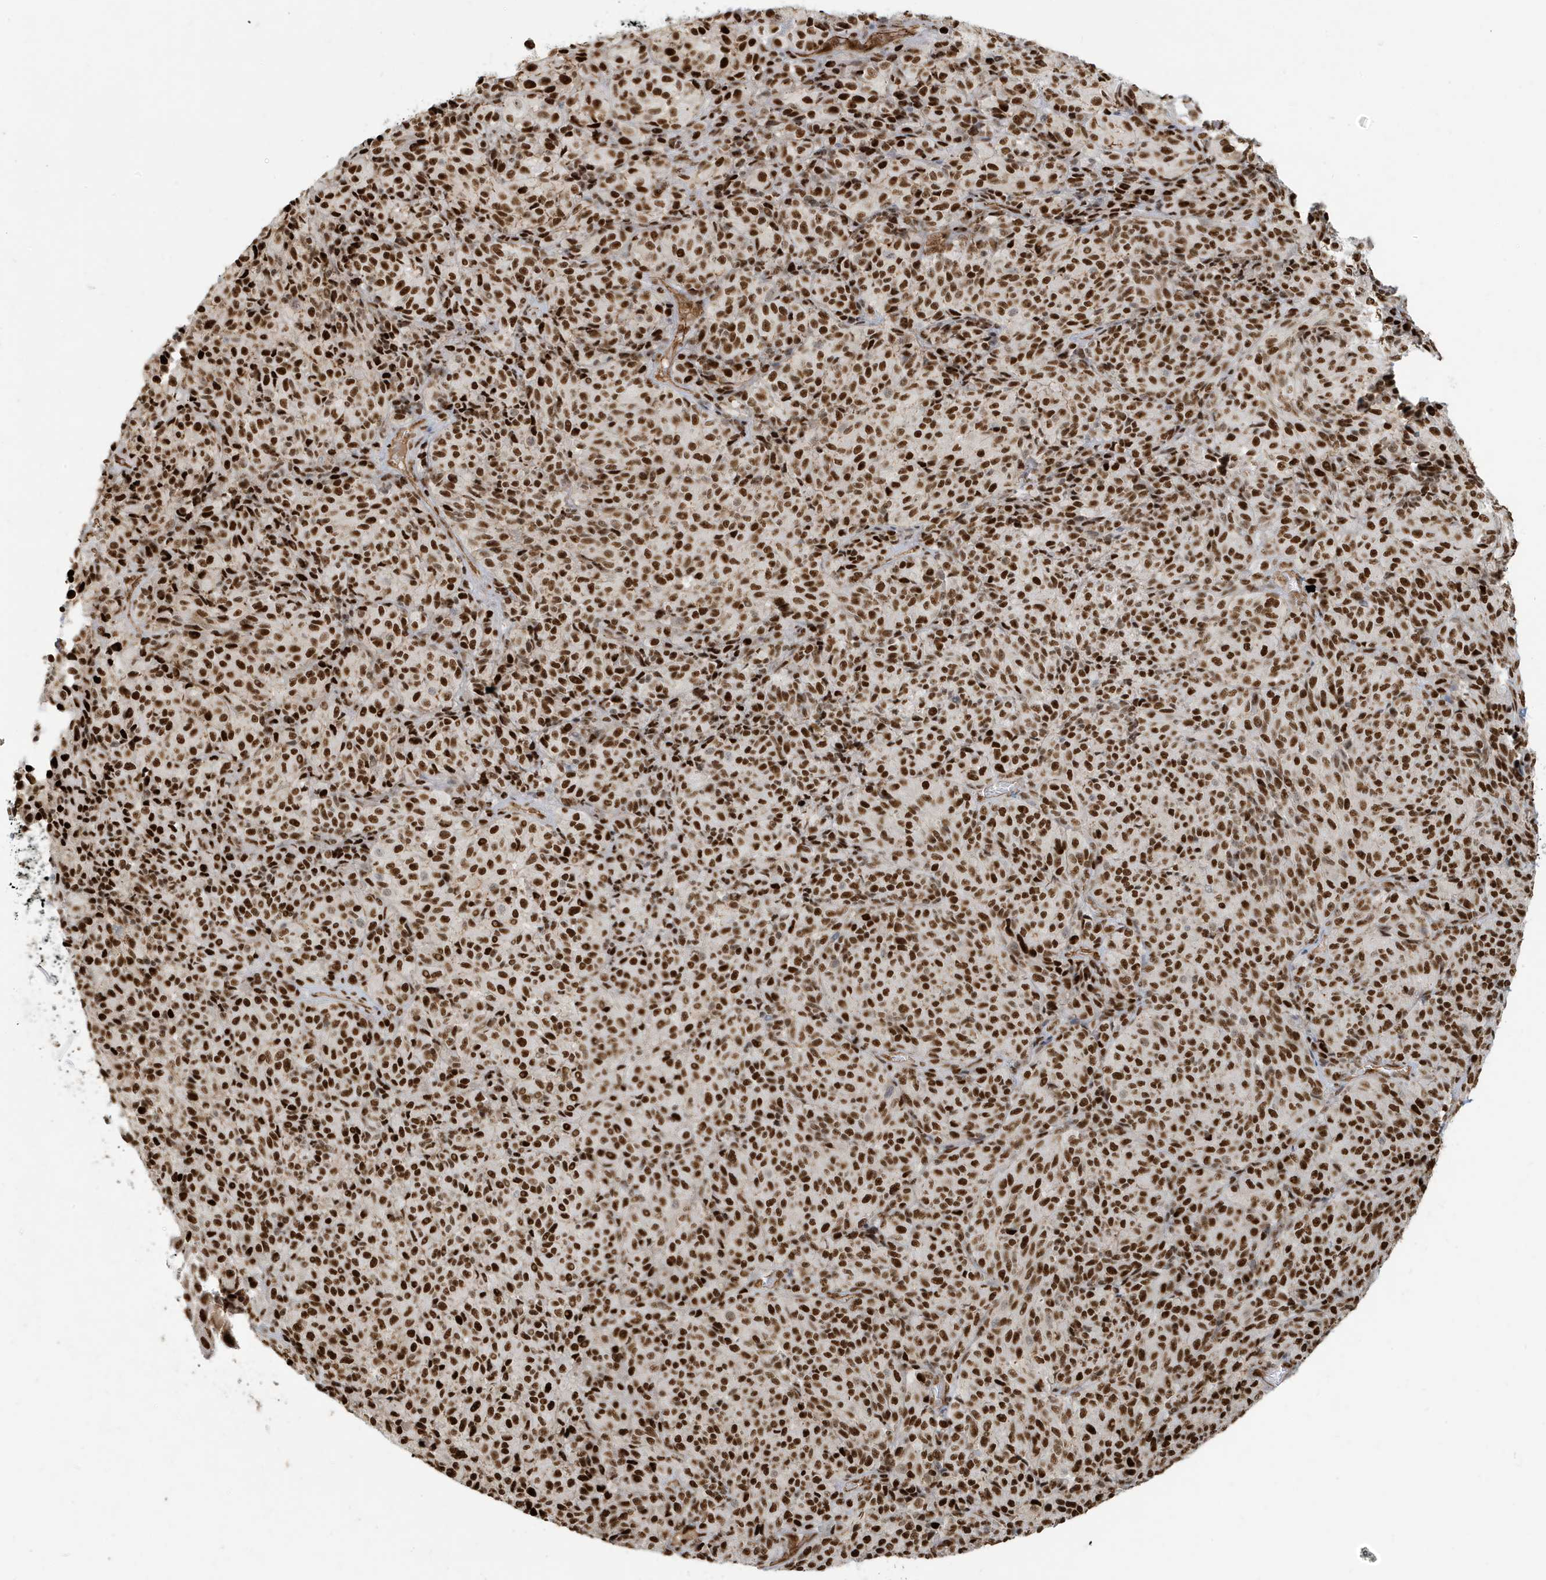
{"staining": {"intensity": "strong", "quantity": ">75%", "location": "nuclear"}, "tissue": "melanoma", "cell_type": "Tumor cells", "image_type": "cancer", "snomed": [{"axis": "morphology", "description": "Malignant melanoma, Metastatic site"}, {"axis": "topography", "description": "Brain"}], "caption": "Malignant melanoma (metastatic site) was stained to show a protein in brown. There is high levels of strong nuclear positivity in approximately >75% of tumor cells. The staining was performed using DAB (3,3'-diaminobenzidine), with brown indicating positive protein expression. Nuclei are stained blue with hematoxylin.", "gene": "CKS2", "patient": {"sex": "female", "age": 56}}